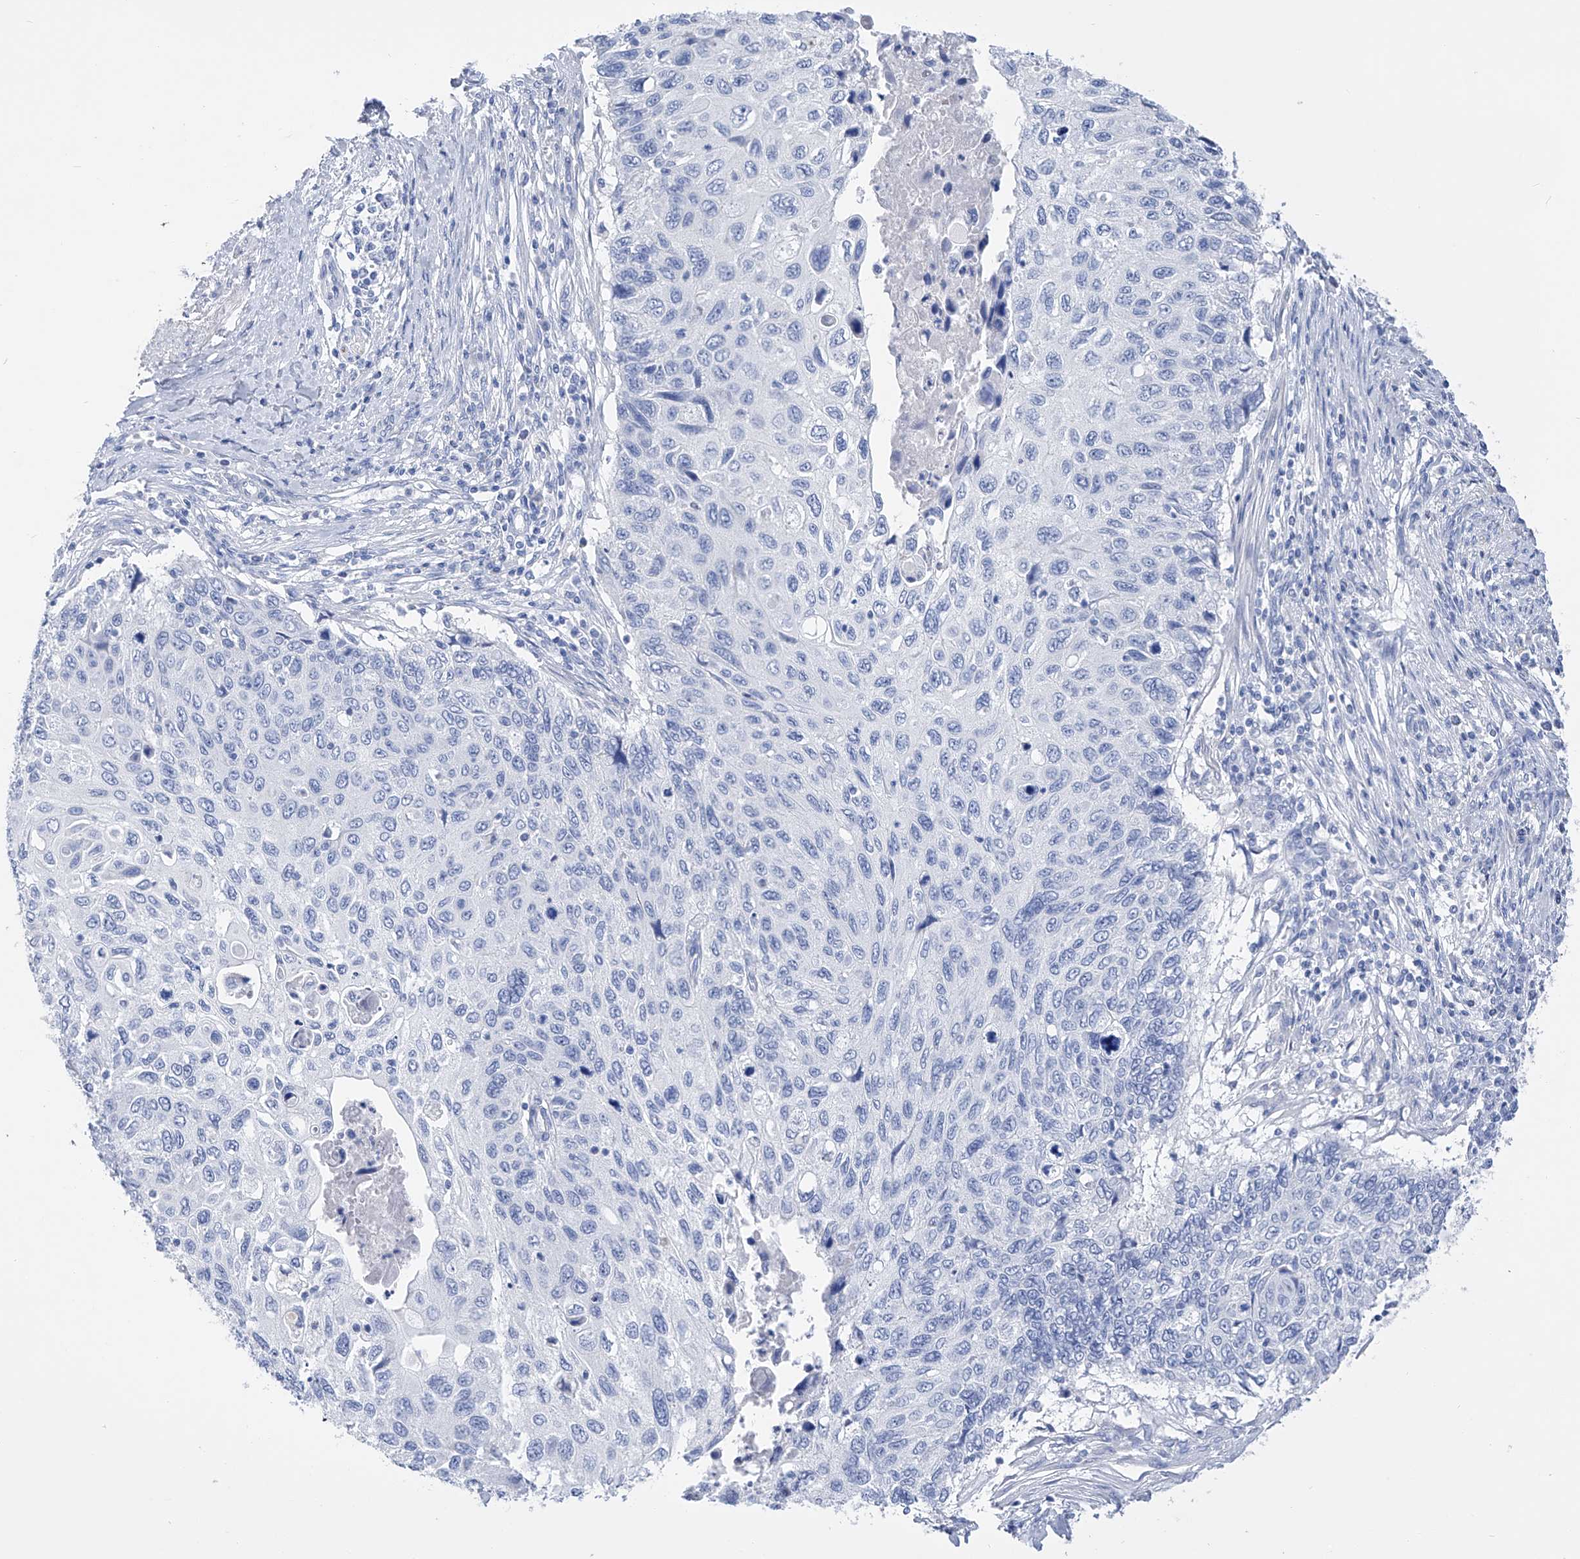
{"staining": {"intensity": "negative", "quantity": "none", "location": "none"}, "tissue": "cervical cancer", "cell_type": "Tumor cells", "image_type": "cancer", "snomed": [{"axis": "morphology", "description": "Squamous cell carcinoma, NOS"}, {"axis": "topography", "description": "Cervix"}], "caption": "Protein analysis of cervical cancer (squamous cell carcinoma) shows no significant positivity in tumor cells.", "gene": "ADRA1A", "patient": {"sex": "female", "age": 70}}